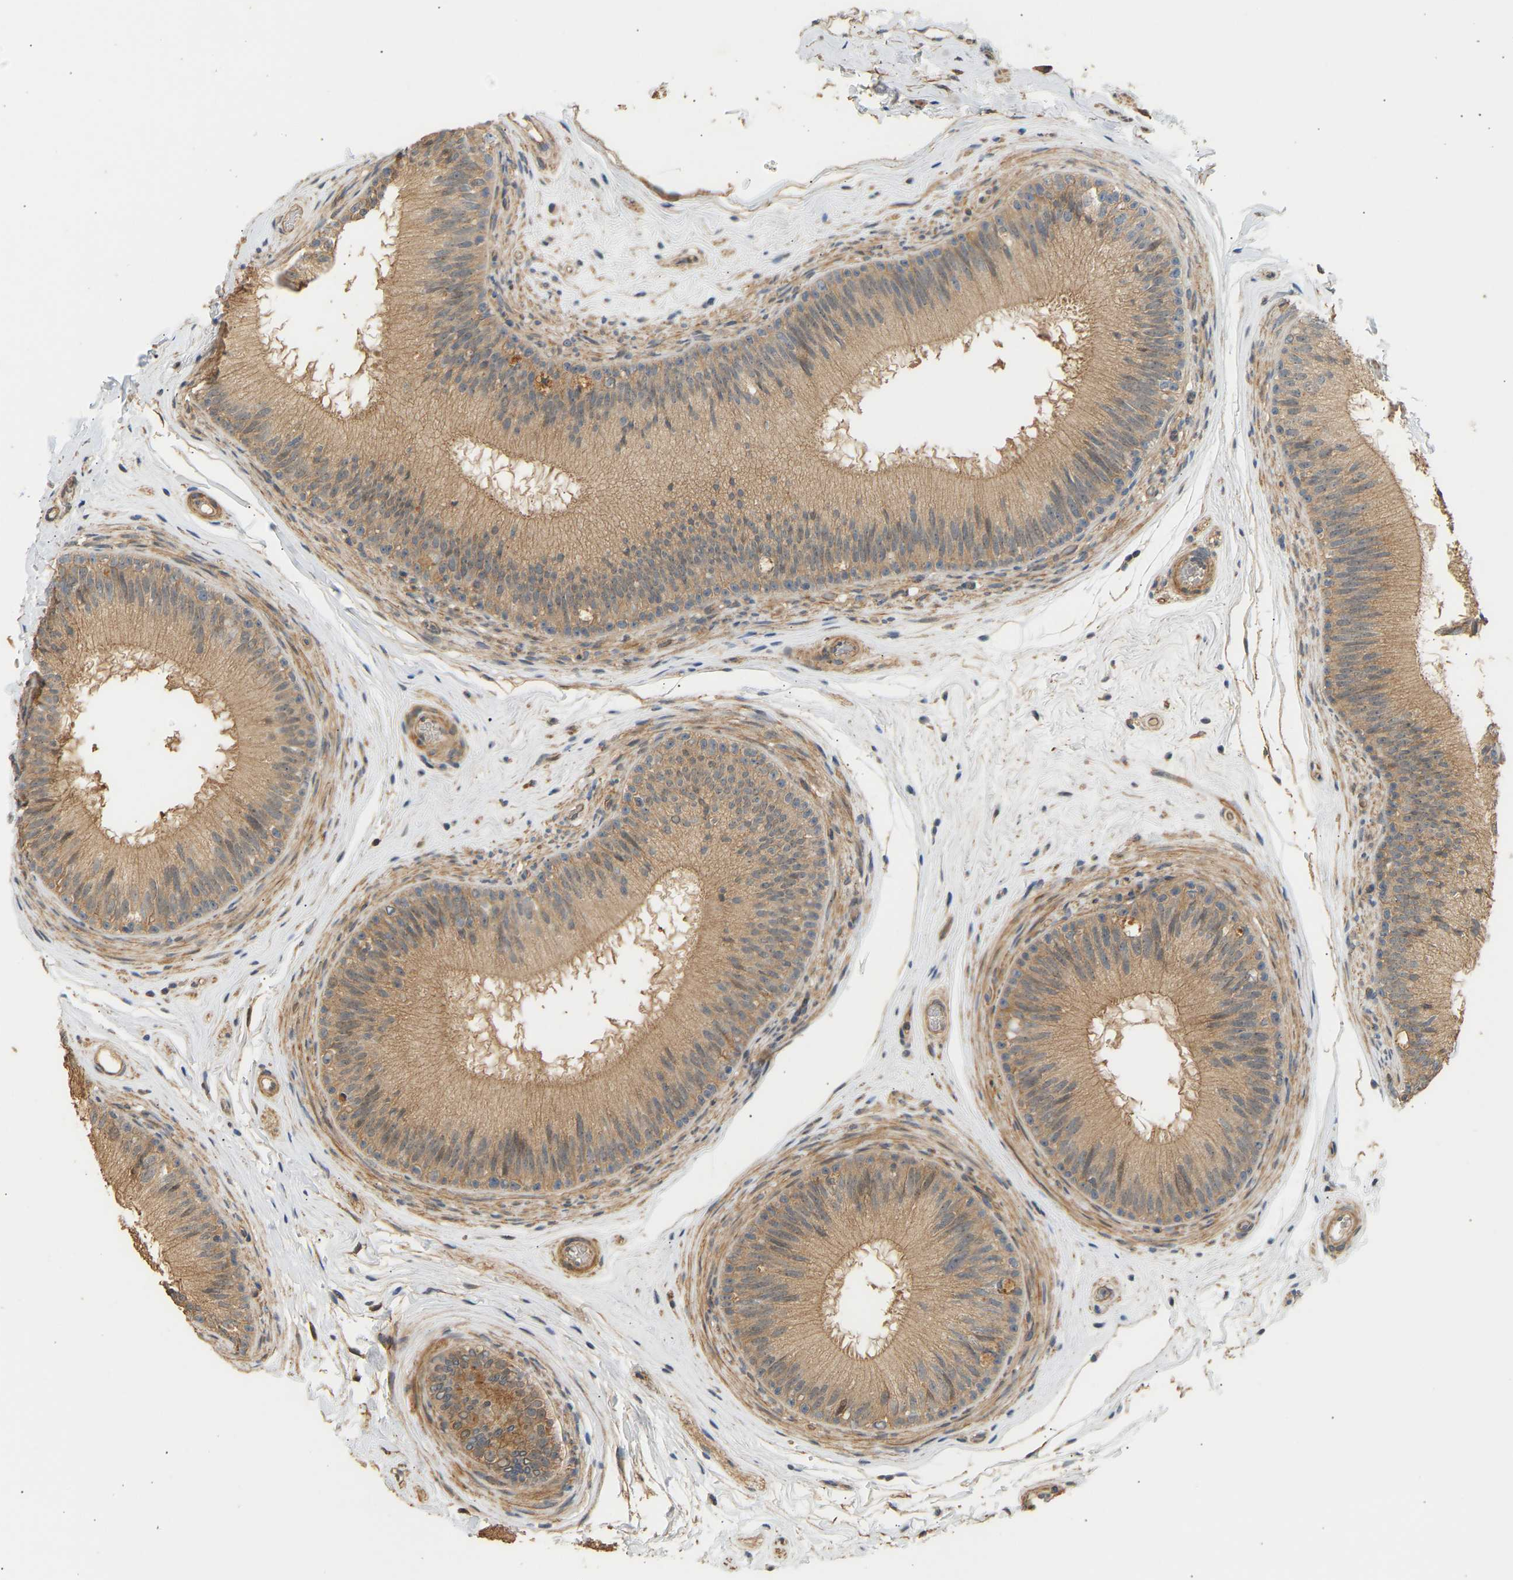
{"staining": {"intensity": "moderate", "quantity": ">75%", "location": "cytoplasmic/membranous"}, "tissue": "epididymis", "cell_type": "Glandular cells", "image_type": "normal", "snomed": [{"axis": "morphology", "description": "Normal tissue, NOS"}, {"axis": "topography", "description": "Testis"}, {"axis": "topography", "description": "Epididymis"}], "caption": "Immunohistochemistry (IHC) of benign epididymis reveals medium levels of moderate cytoplasmic/membranous staining in about >75% of glandular cells.", "gene": "RGL1", "patient": {"sex": "male", "age": 36}}